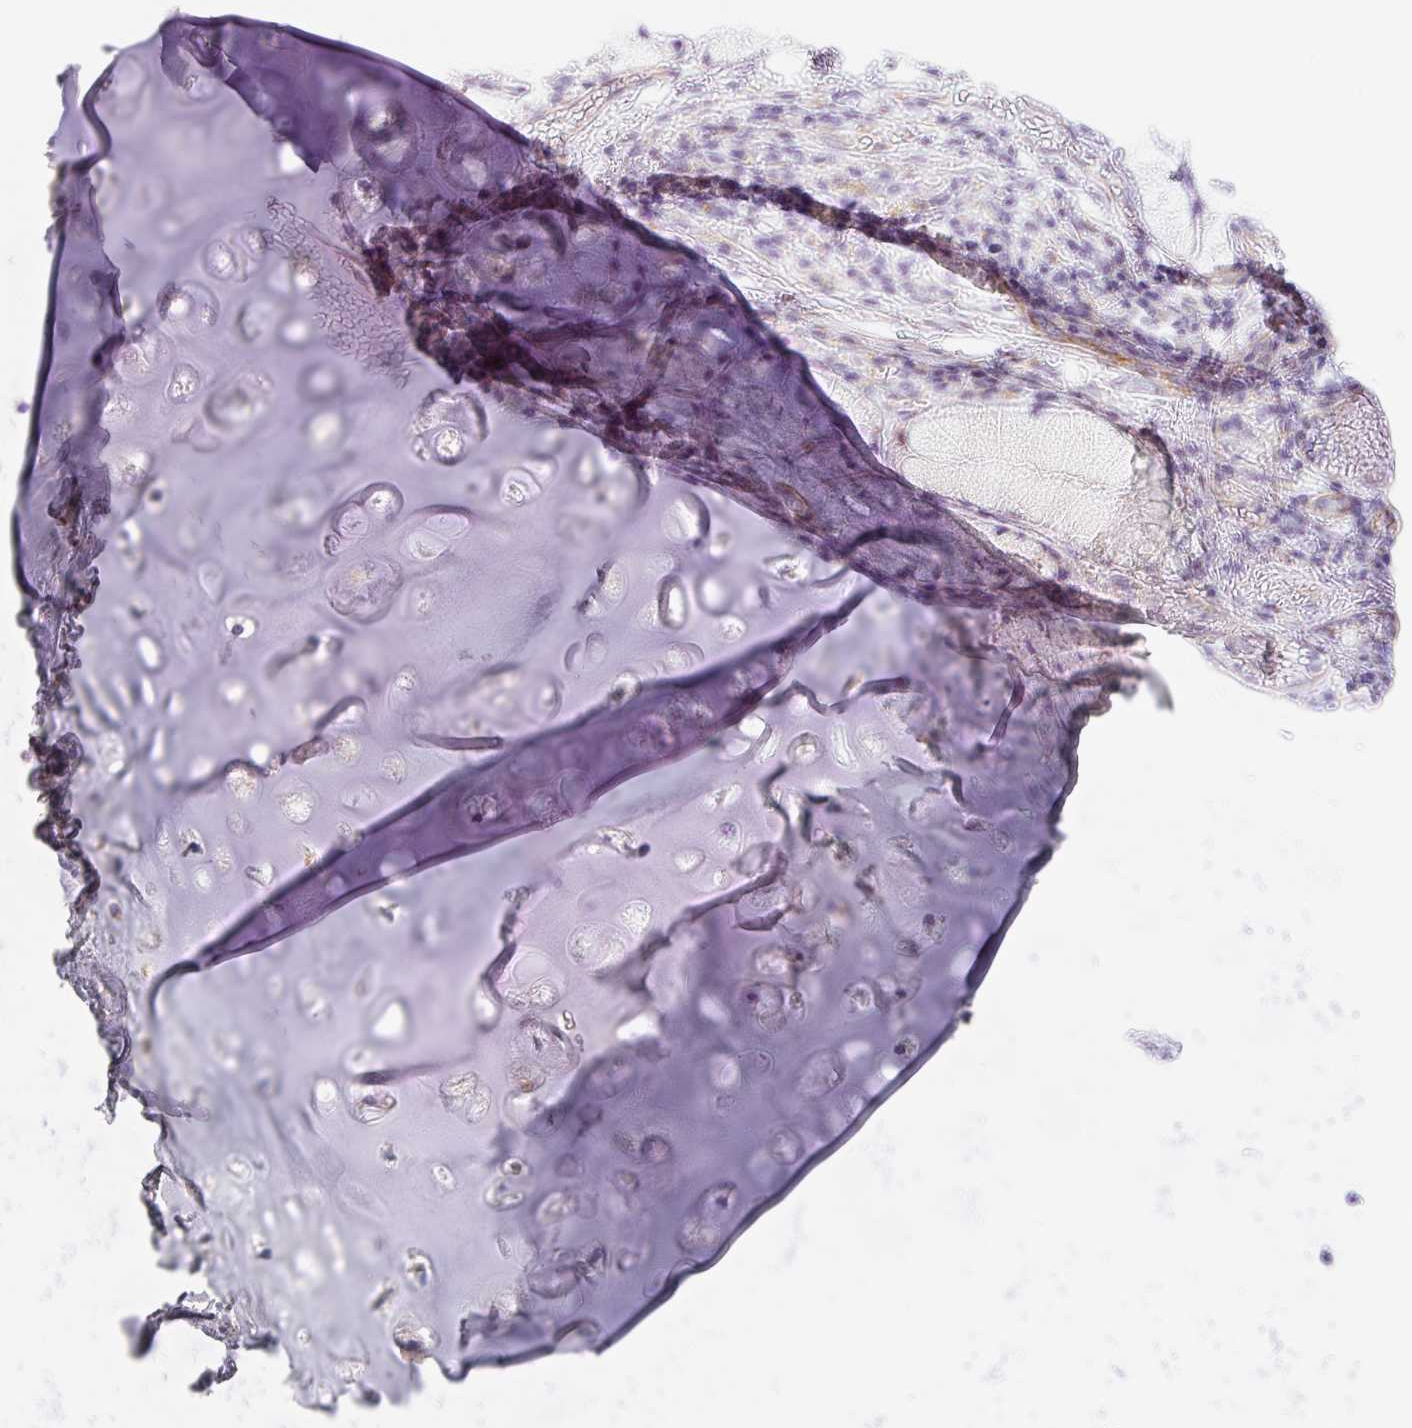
{"staining": {"intensity": "negative", "quantity": "none", "location": "none"}, "tissue": "adipose tissue", "cell_type": "Adipocytes", "image_type": "normal", "snomed": [{"axis": "morphology", "description": "Normal tissue, NOS"}, {"axis": "topography", "description": "Cartilage tissue"}, {"axis": "topography", "description": "Bronchus"}], "caption": "Adipocytes show no significant protein expression in normal adipose tissue.", "gene": "DKK4", "patient": {"sex": "male", "age": 56}}